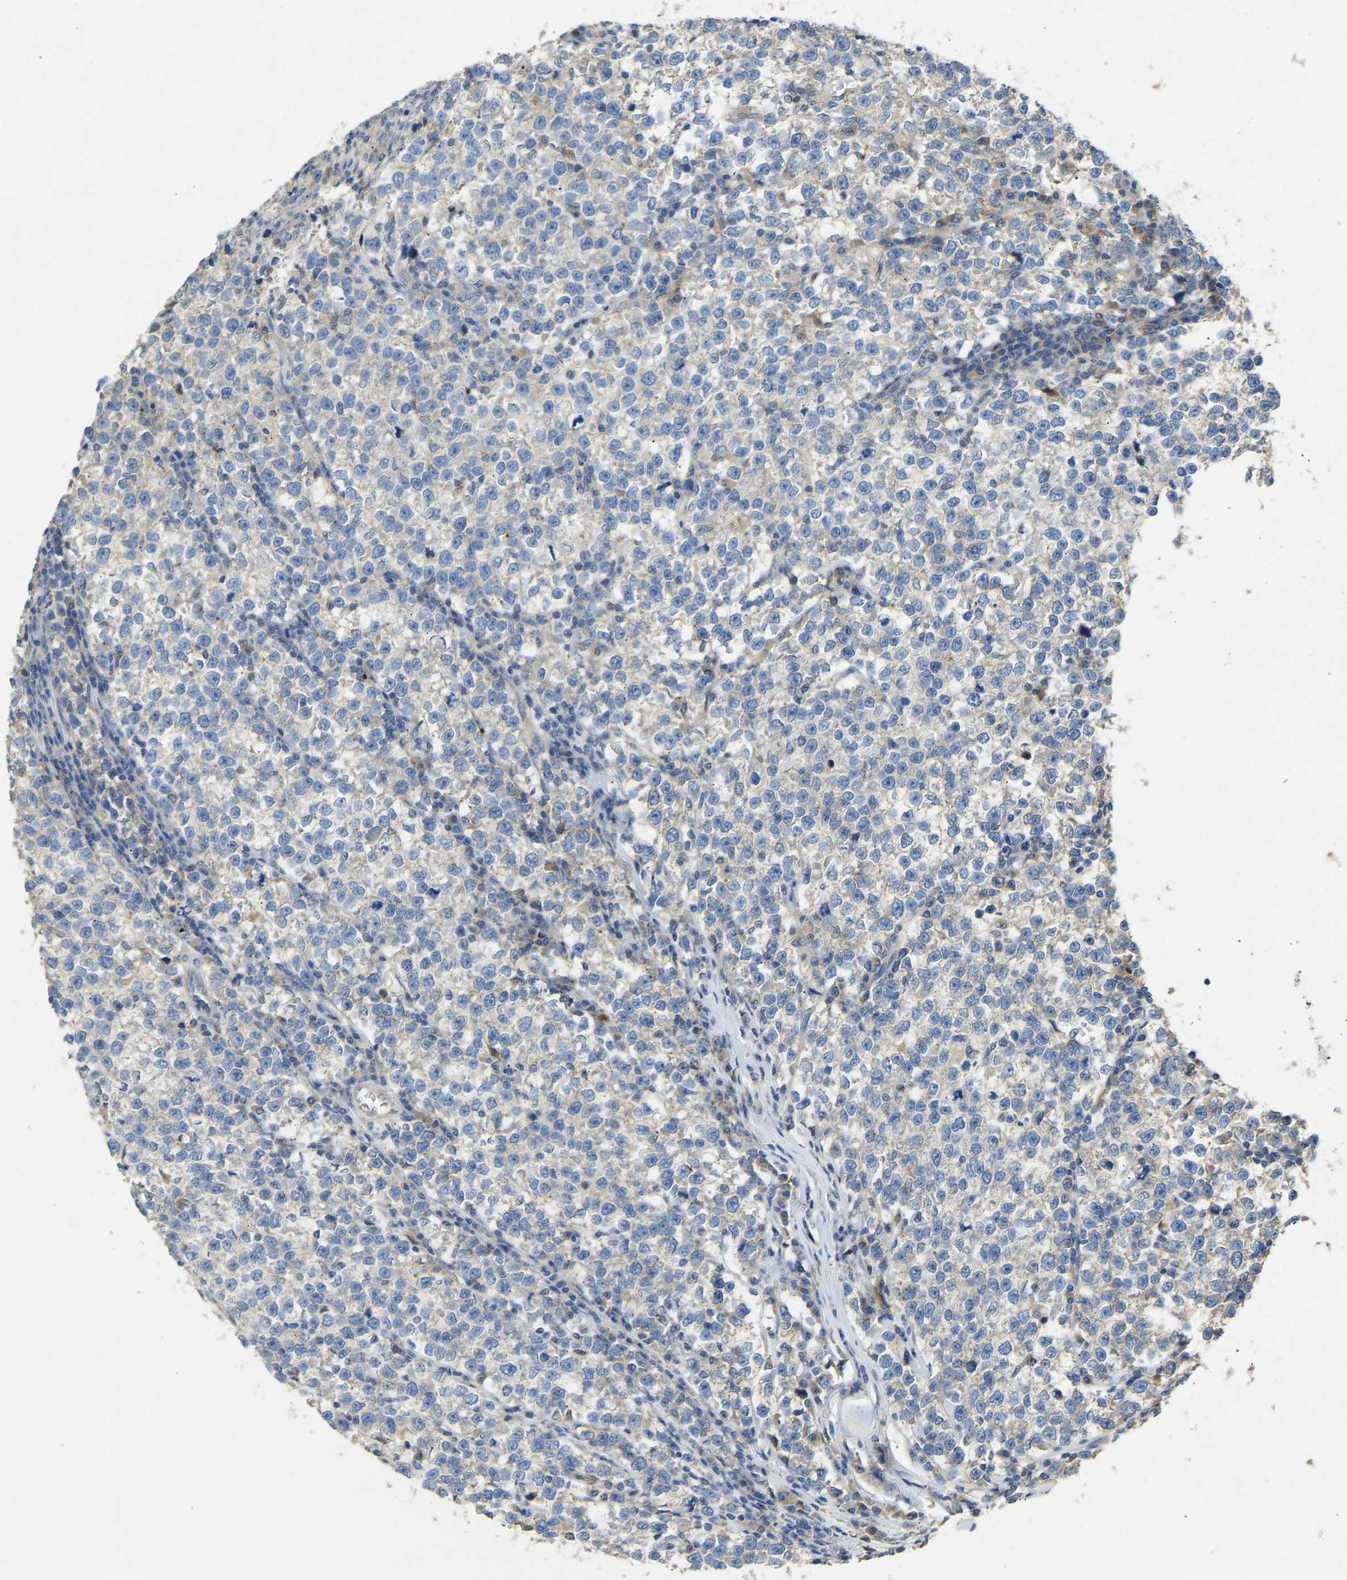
{"staining": {"intensity": "negative", "quantity": "none", "location": "none"}, "tissue": "testis cancer", "cell_type": "Tumor cells", "image_type": "cancer", "snomed": [{"axis": "morphology", "description": "Normal tissue, NOS"}, {"axis": "morphology", "description": "Seminoma, NOS"}, {"axis": "topography", "description": "Testis"}], "caption": "Tumor cells are negative for brown protein staining in testis seminoma.", "gene": "RGP1", "patient": {"sex": "male", "age": 43}}